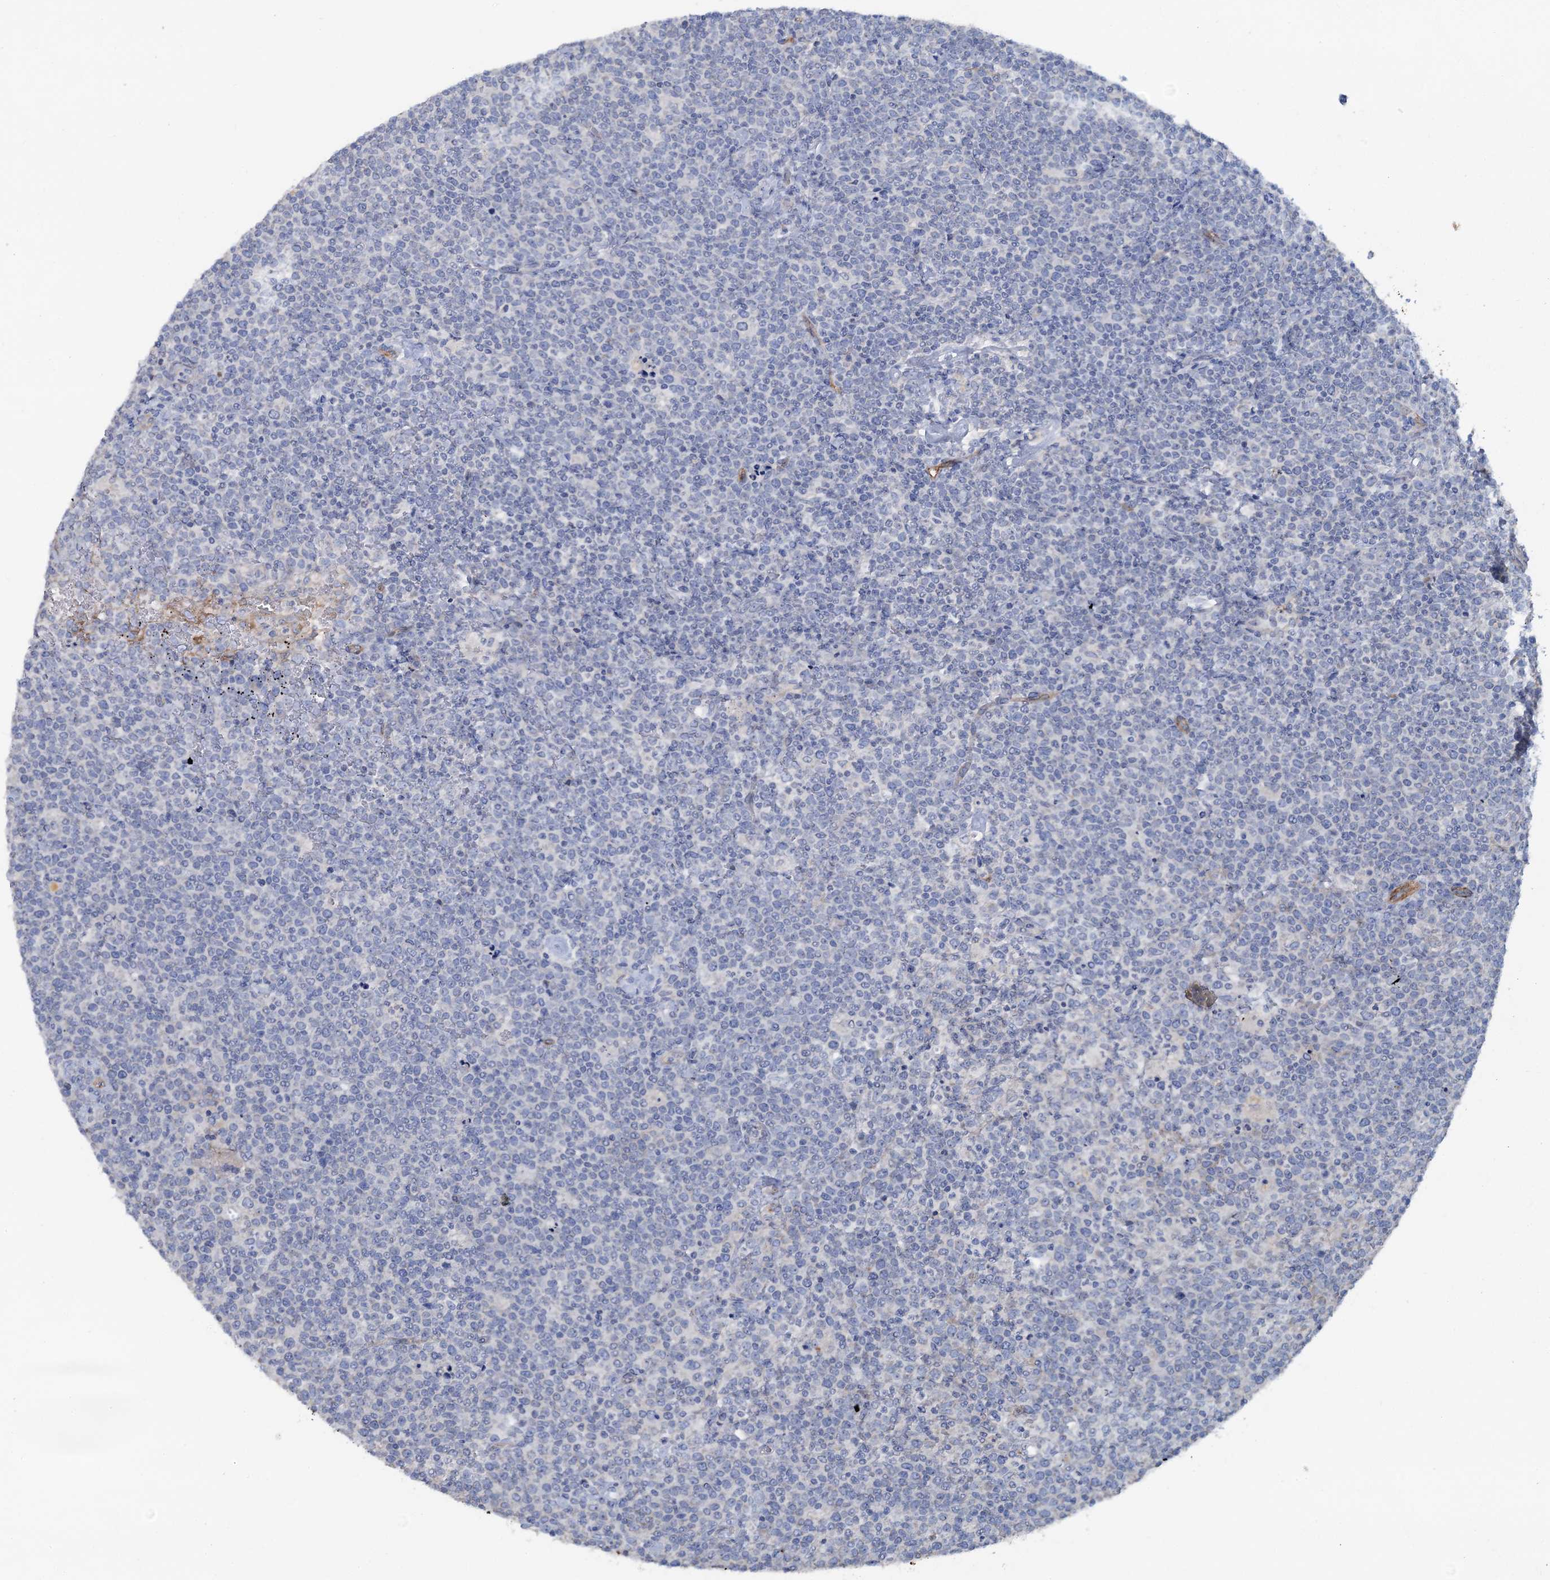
{"staining": {"intensity": "negative", "quantity": "none", "location": "none"}, "tissue": "lymphoma", "cell_type": "Tumor cells", "image_type": "cancer", "snomed": [{"axis": "morphology", "description": "Malignant lymphoma, non-Hodgkin's type, High grade"}, {"axis": "topography", "description": "Lymph node"}], "caption": "The micrograph displays no significant expression in tumor cells of high-grade malignant lymphoma, non-Hodgkin's type. Nuclei are stained in blue.", "gene": "PLLP", "patient": {"sex": "male", "age": 61}}